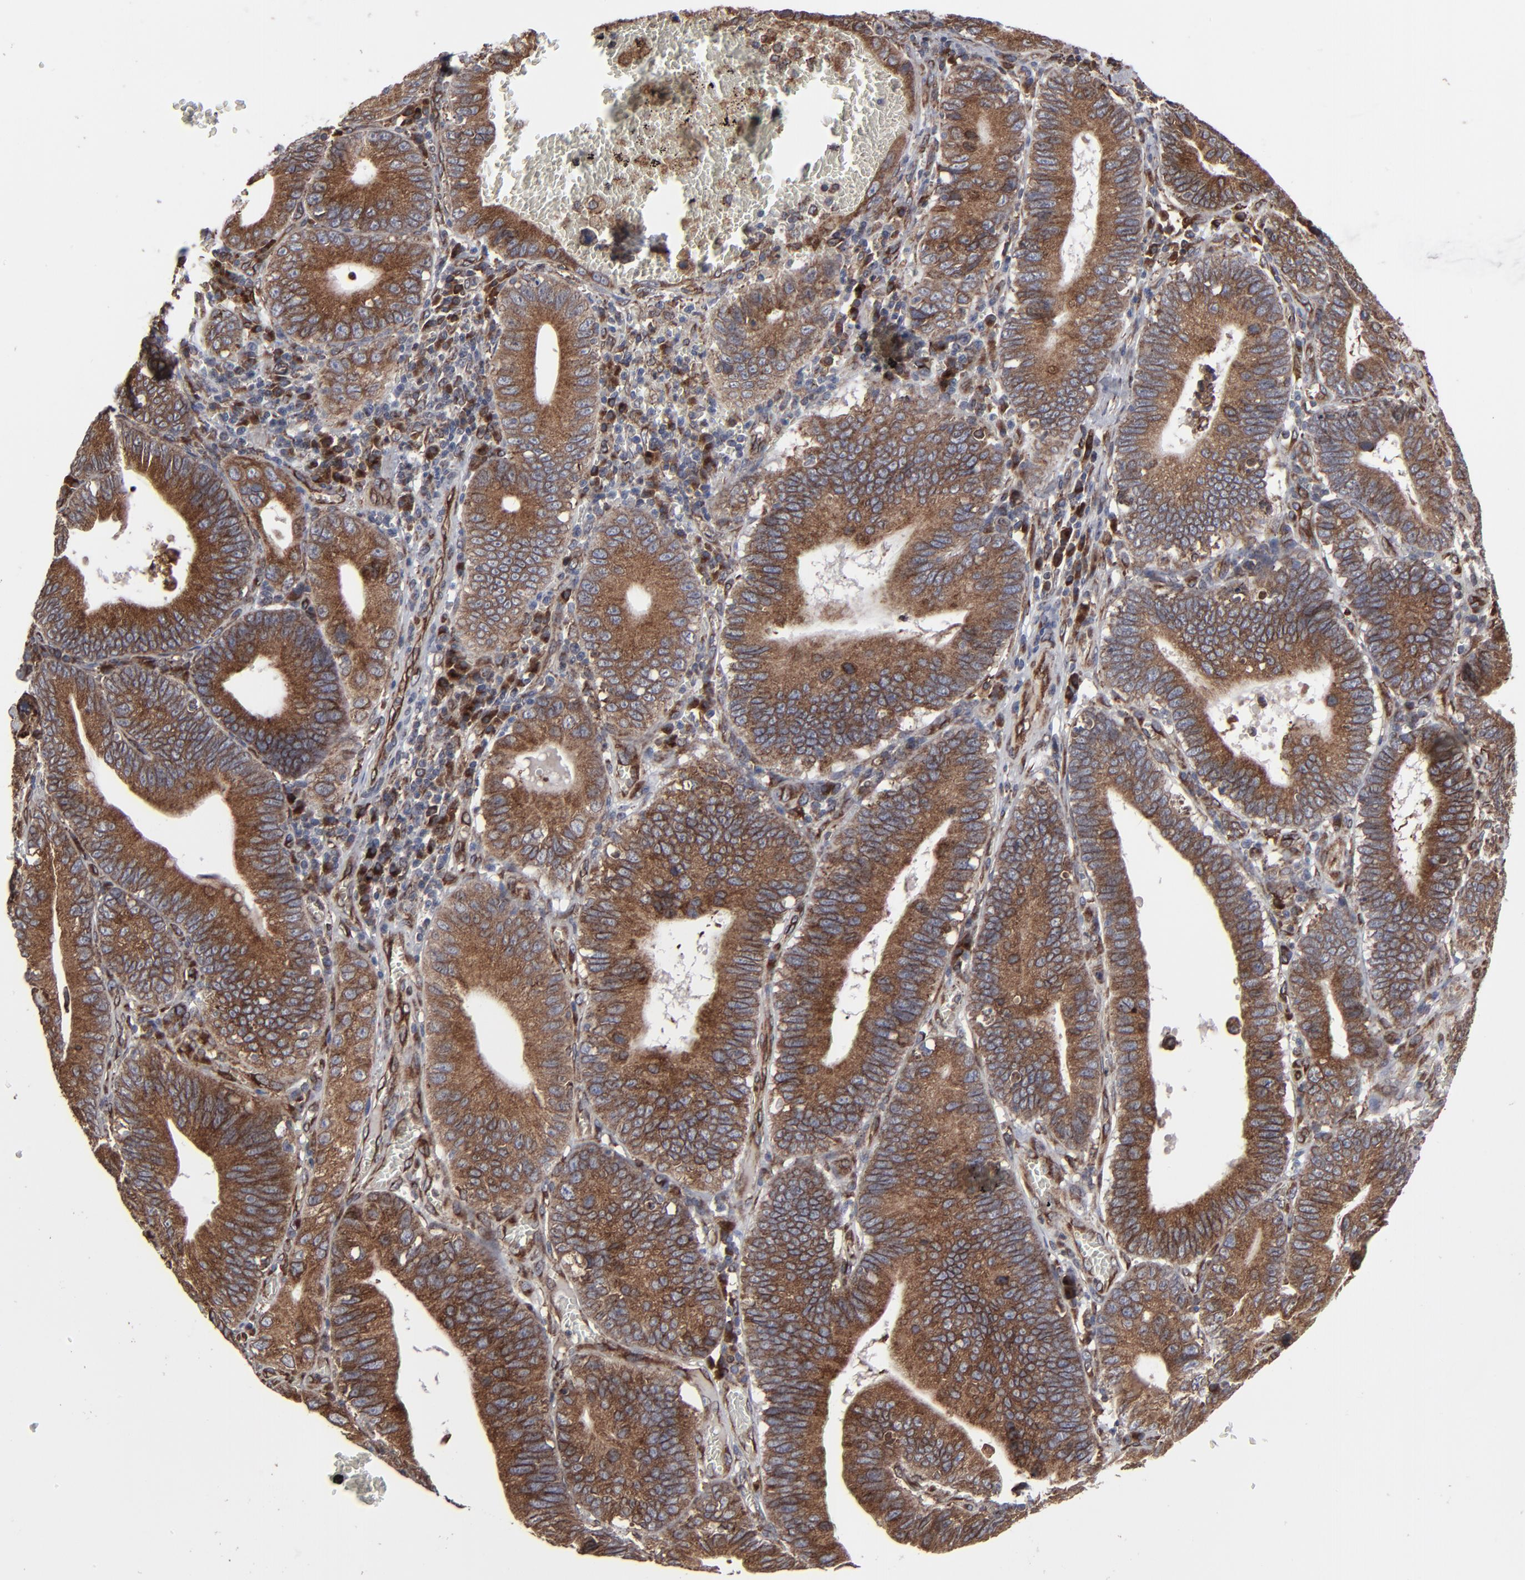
{"staining": {"intensity": "moderate", "quantity": ">75%", "location": "cytoplasmic/membranous"}, "tissue": "stomach cancer", "cell_type": "Tumor cells", "image_type": "cancer", "snomed": [{"axis": "morphology", "description": "Adenocarcinoma, NOS"}, {"axis": "topography", "description": "Stomach"}, {"axis": "topography", "description": "Gastric cardia"}], "caption": "Stomach cancer tissue shows moderate cytoplasmic/membranous positivity in approximately >75% of tumor cells", "gene": "CNIH1", "patient": {"sex": "male", "age": 59}}